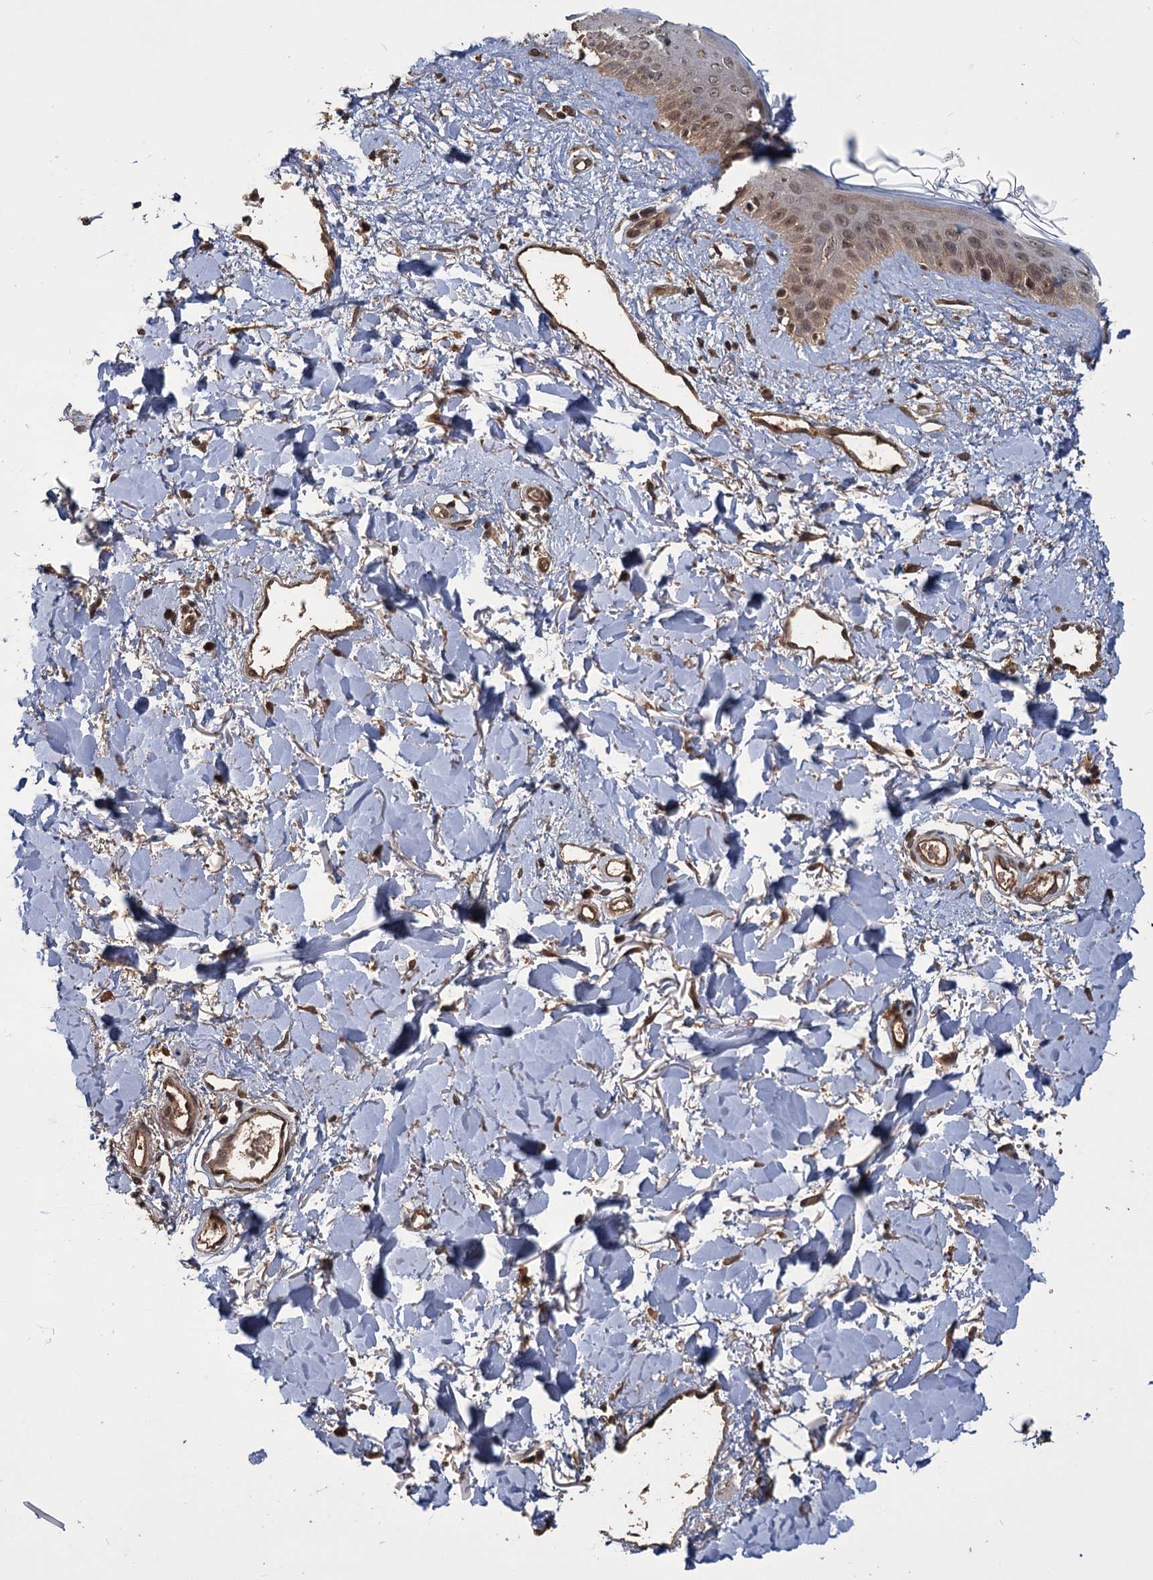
{"staining": {"intensity": "moderate", "quantity": ">75%", "location": "cytoplasmic/membranous,nuclear"}, "tissue": "skin", "cell_type": "Fibroblasts", "image_type": "normal", "snomed": [{"axis": "morphology", "description": "Normal tissue, NOS"}, {"axis": "topography", "description": "Skin"}], "caption": "Protein positivity by IHC exhibits moderate cytoplasmic/membranous,nuclear positivity in about >75% of fibroblasts in normal skin.", "gene": "KANSL2", "patient": {"sex": "female", "age": 58}}